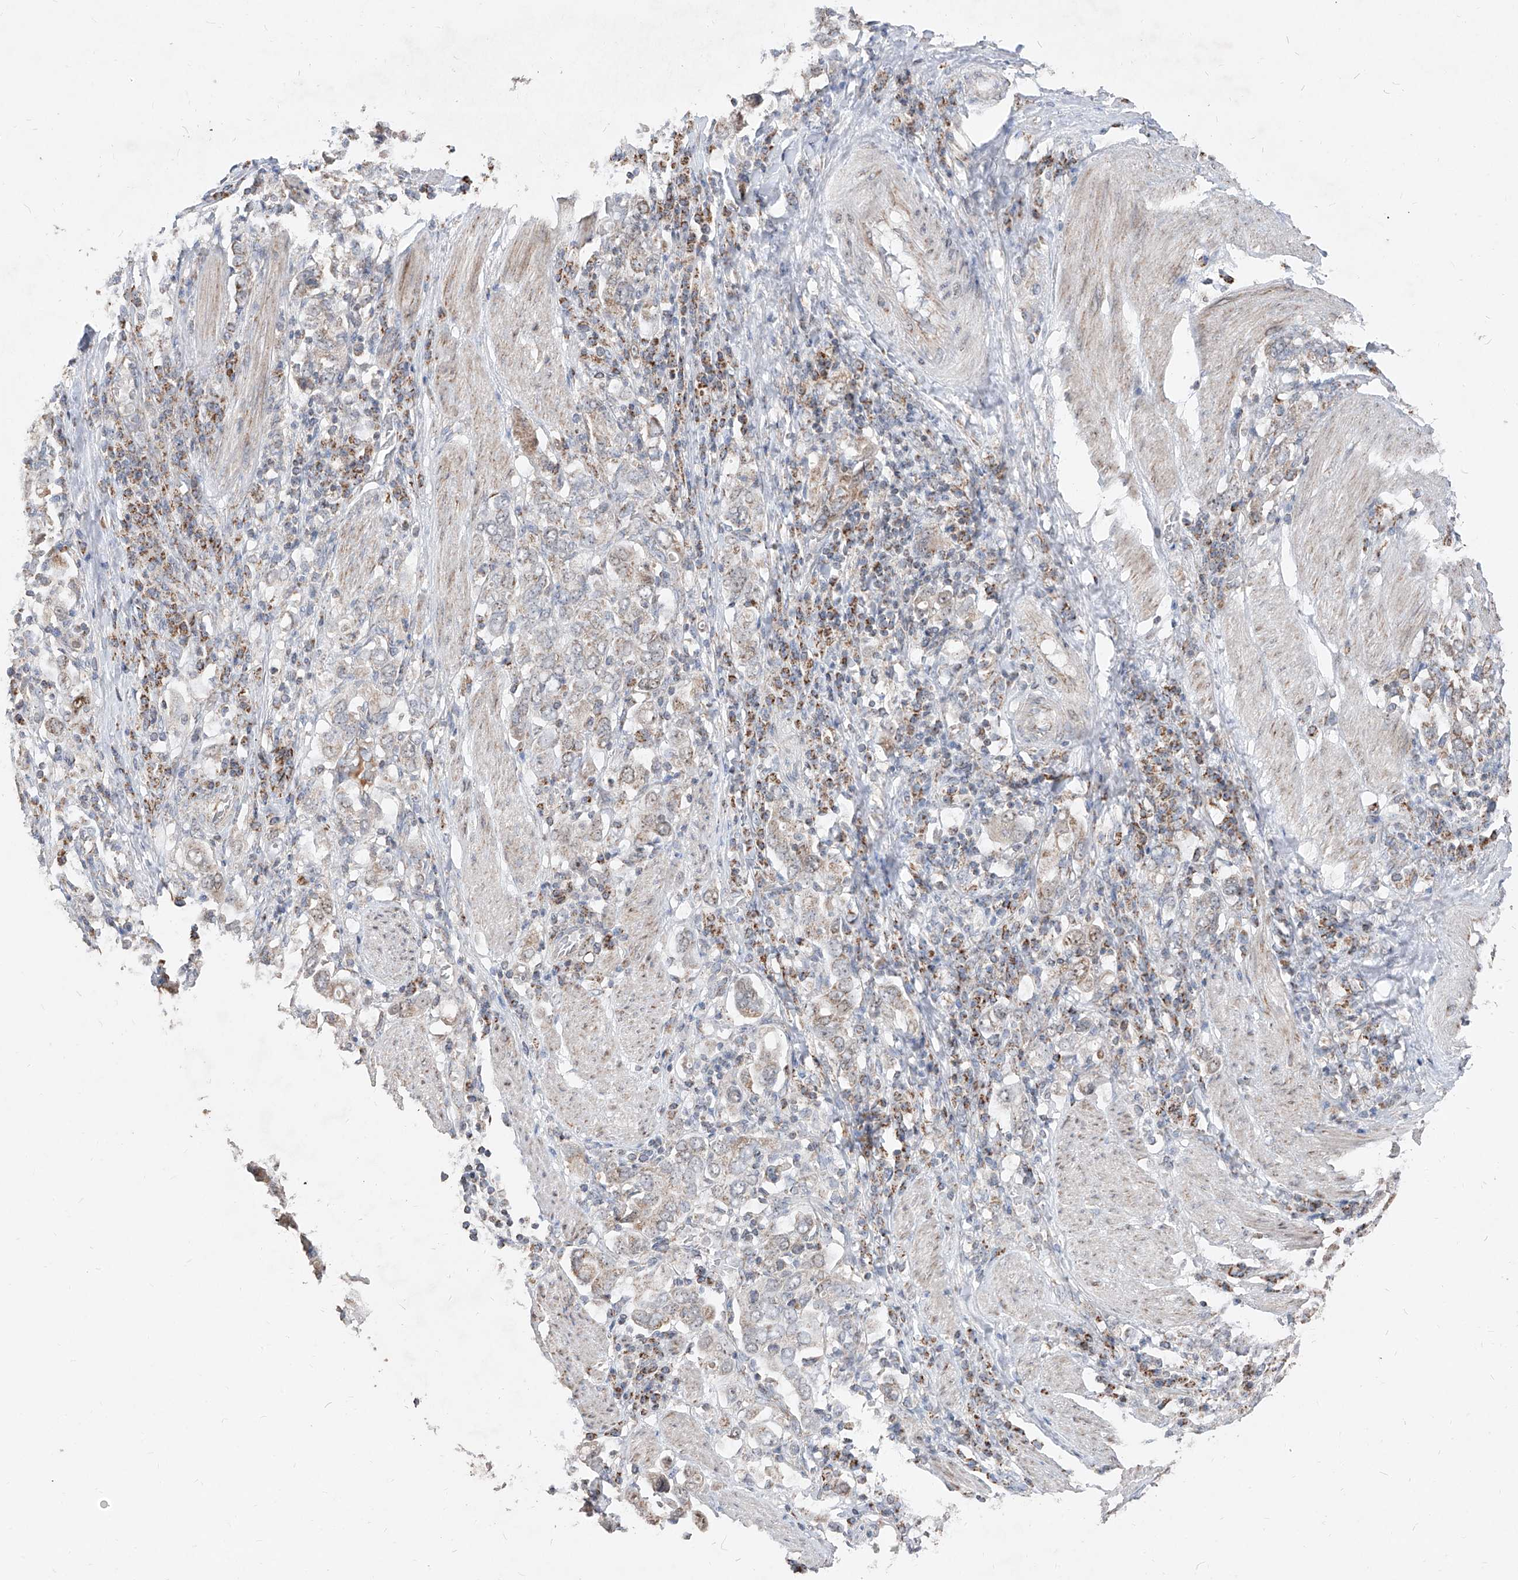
{"staining": {"intensity": "weak", "quantity": "25%-75%", "location": "cytoplasmic/membranous"}, "tissue": "stomach cancer", "cell_type": "Tumor cells", "image_type": "cancer", "snomed": [{"axis": "morphology", "description": "Adenocarcinoma, NOS"}, {"axis": "topography", "description": "Stomach, upper"}], "caption": "There is low levels of weak cytoplasmic/membranous expression in tumor cells of stomach cancer, as demonstrated by immunohistochemical staining (brown color).", "gene": "NDUFB3", "patient": {"sex": "male", "age": 62}}